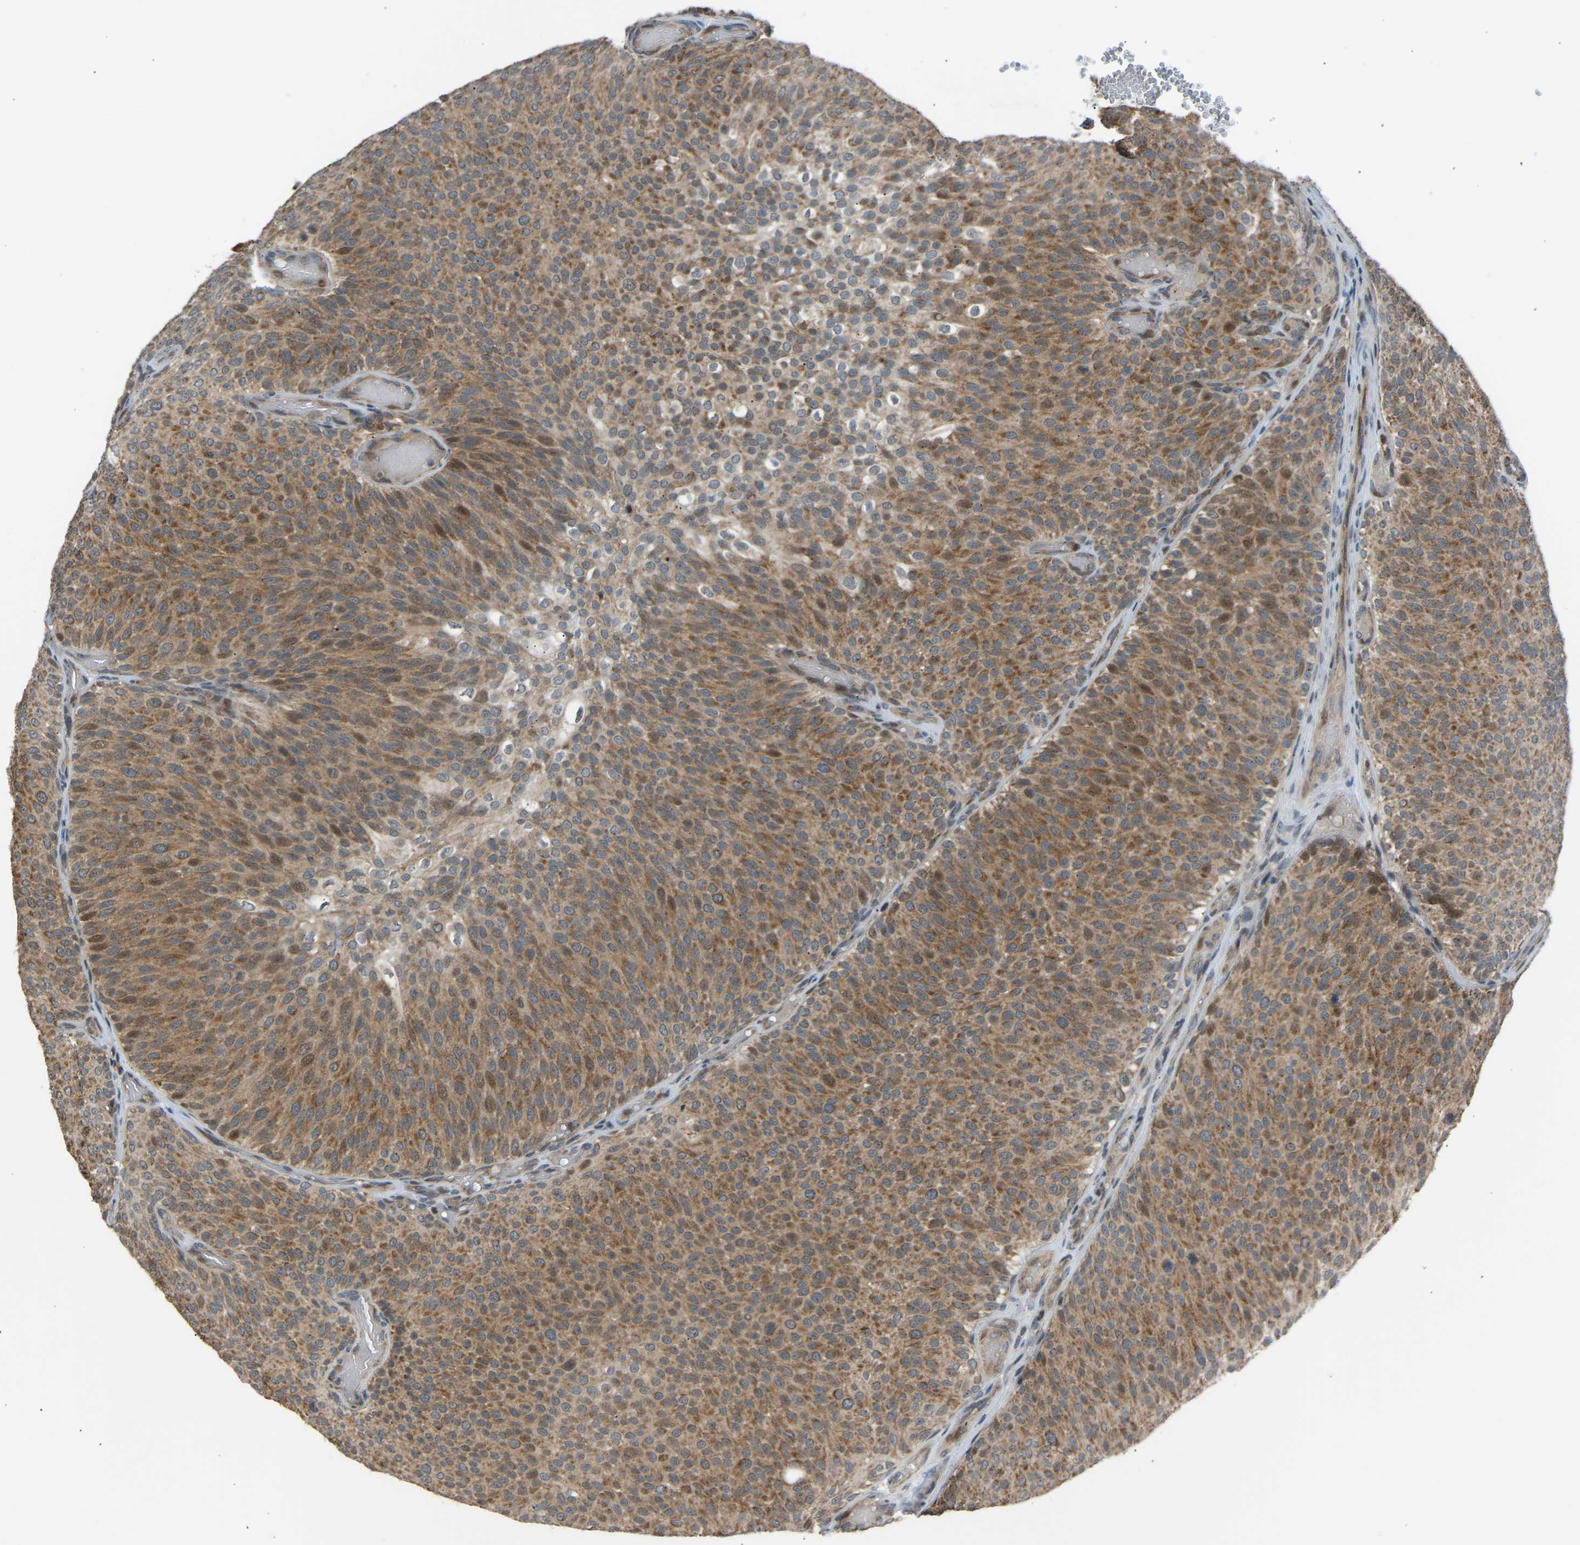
{"staining": {"intensity": "moderate", "quantity": ">75%", "location": "cytoplasmic/membranous,nuclear"}, "tissue": "urothelial cancer", "cell_type": "Tumor cells", "image_type": "cancer", "snomed": [{"axis": "morphology", "description": "Urothelial carcinoma, Low grade"}, {"axis": "topography", "description": "Urinary bladder"}], "caption": "Low-grade urothelial carcinoma stained for a protein (brown) shows moderate cytoplasmic/membranous and nuclear positive staining in about >75% of tumor cells.", "gene": "SLIRP", "patient": {"sex": "male", "age": 78}}